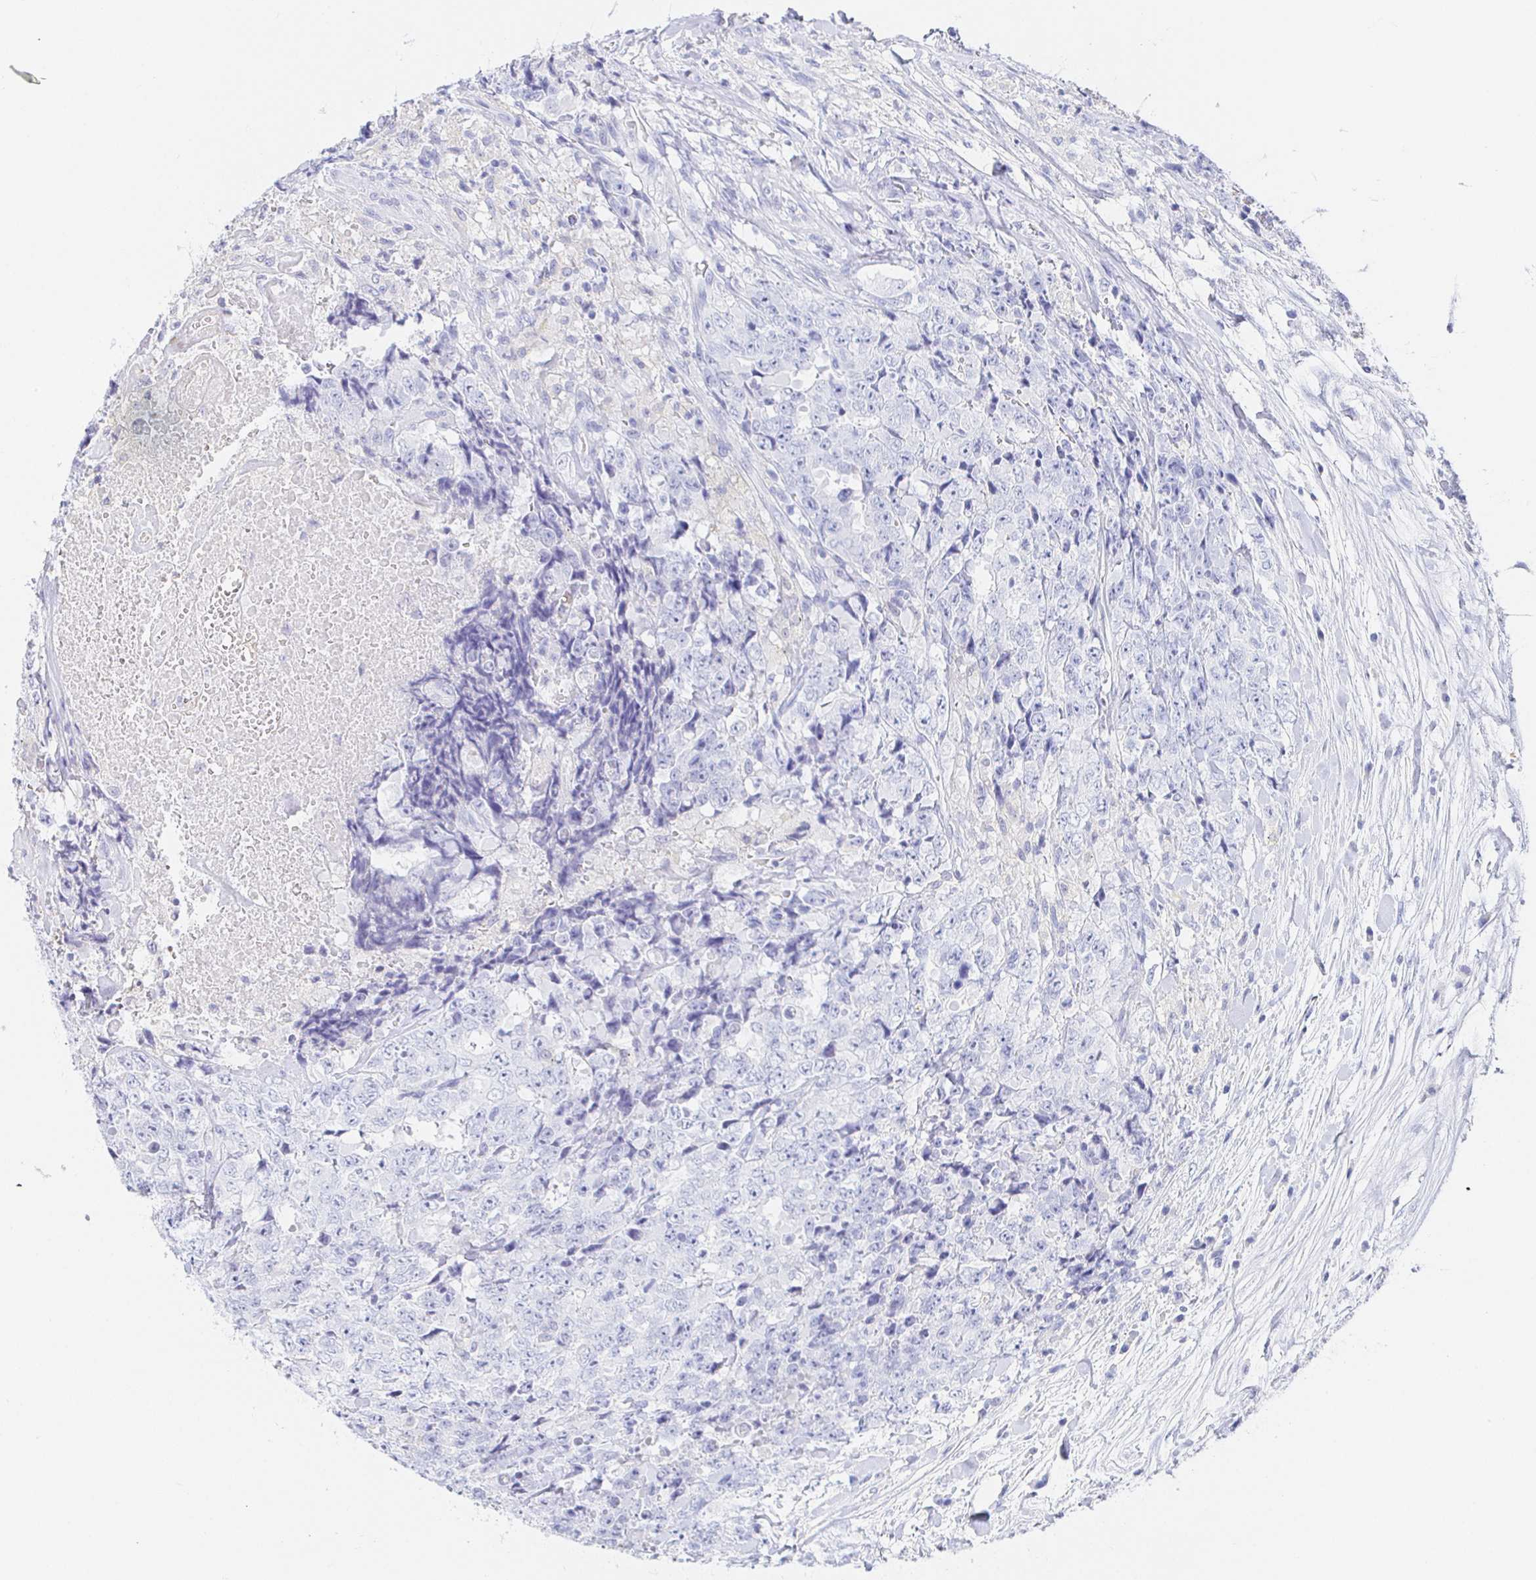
{"staining": {"intensity": "negative", "quantity": "none", "location": "none"}, "tissue": "testis cancer", "cell_type": "Tumor cells", "image_type": "cancer", "snomed": [{"axis": "morphology", "description": "Carcinoma, Embryonal, NOS"}, {"axis": "topography", "description": "Testis"}], "caption": "Protein analysis of testis cancer demonstrates no significant staining in tumor cells.", "gene": "PDE6B", "patient": {"sex": "male", "age": 24}}